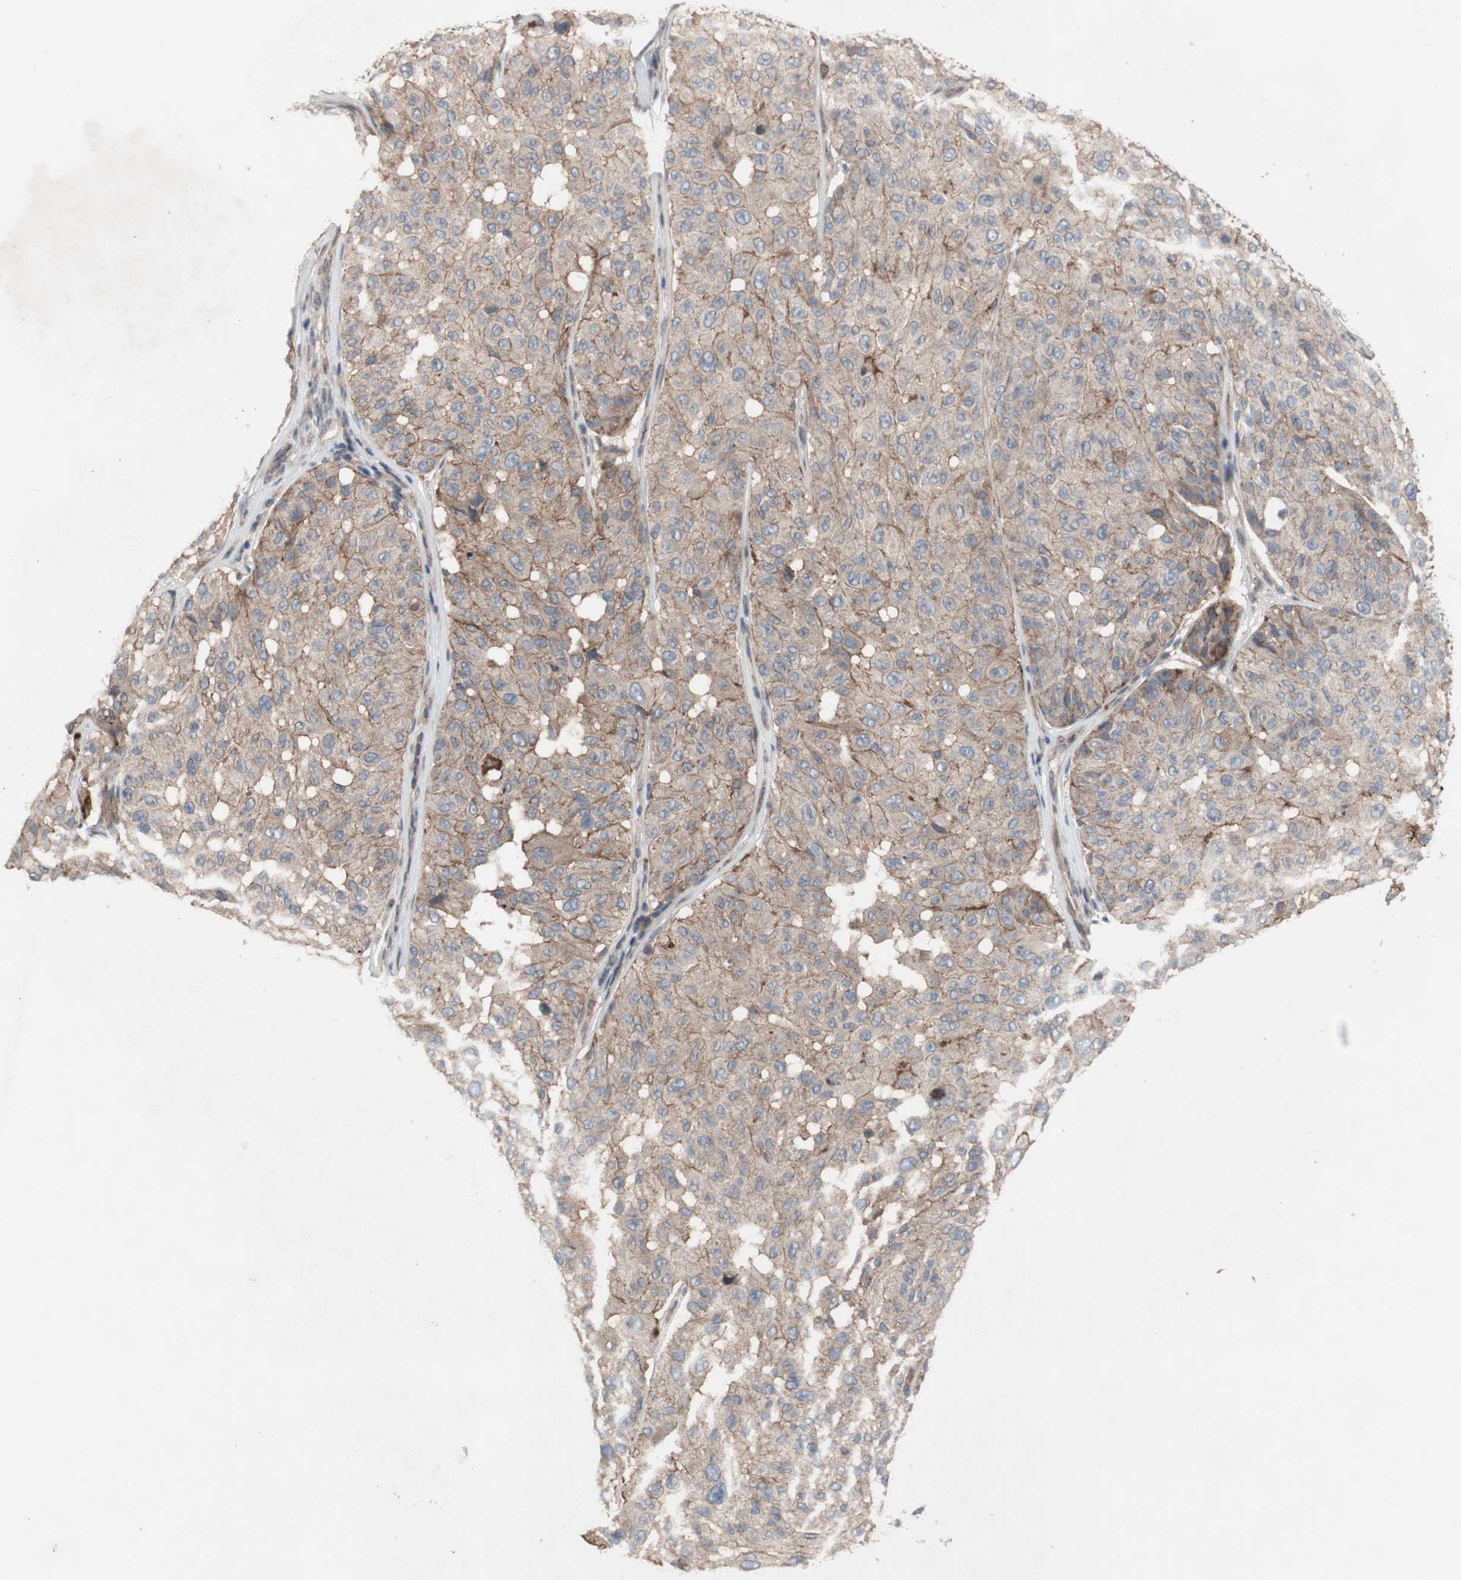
{"staining": {"intensity": "moderate", "quantity": ">75%", "location": "cytoplasmic/membranous"}, "tissue": "melanoma", "cell_type": "Tumor cells", "image_type": "cancer", "snomed": [{"axis": "morphology", "description": "Malignant melanoma, NOS"}, {"axis": "topography", "description": "Skin"}], "caption": "Moderate cytoplasmic/membranous protein expression is identified in about >75% of tumor cells in malignant melanoma. (DAB (3,3'-diaminobenzidine) IHC, brown staining for protein, blue staining for nuclei).", "gene": "OAZ1", "patient": {"sex": "female", "age": 46}}